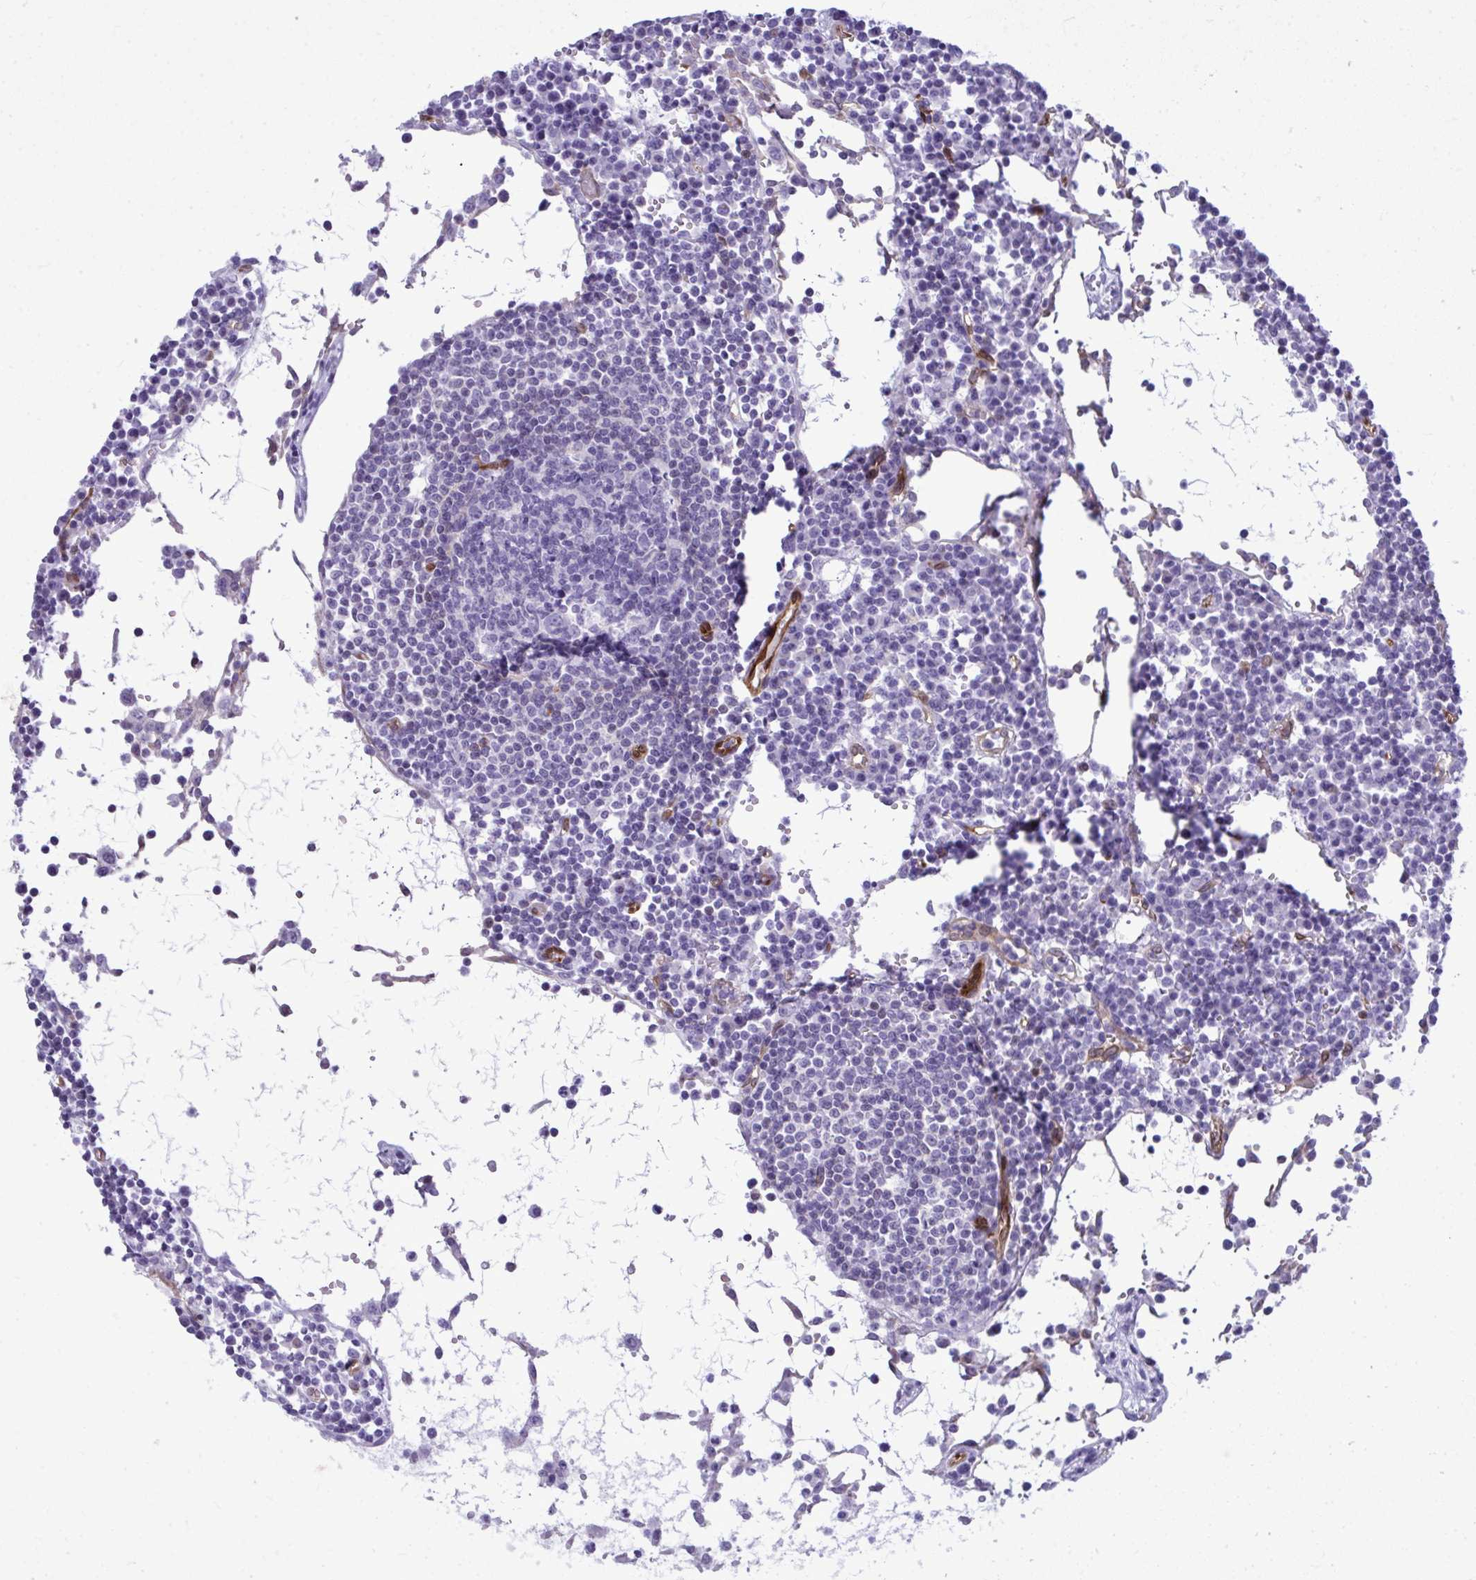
{"staining": {"intensity": "negative", "quantity": "none", "location": "none"}, "tissue": "lymph node", "cell_type": "Germinal center cells", "image_type": "normal", "snomed": [{"axis": "morphology", "description": "Normal tissue, NOS"}, {"axis": "topography", "description": "Lymph node"}], "caption": "A photomicrograph of human lymph node is negative for staining in germinal center cells. The staining is performed using DAB brown chromogen with nuclei counter-stained in using hematoxylin.", "gene": "LIMS2", "patient": {"sex": "female", "age": 78}}